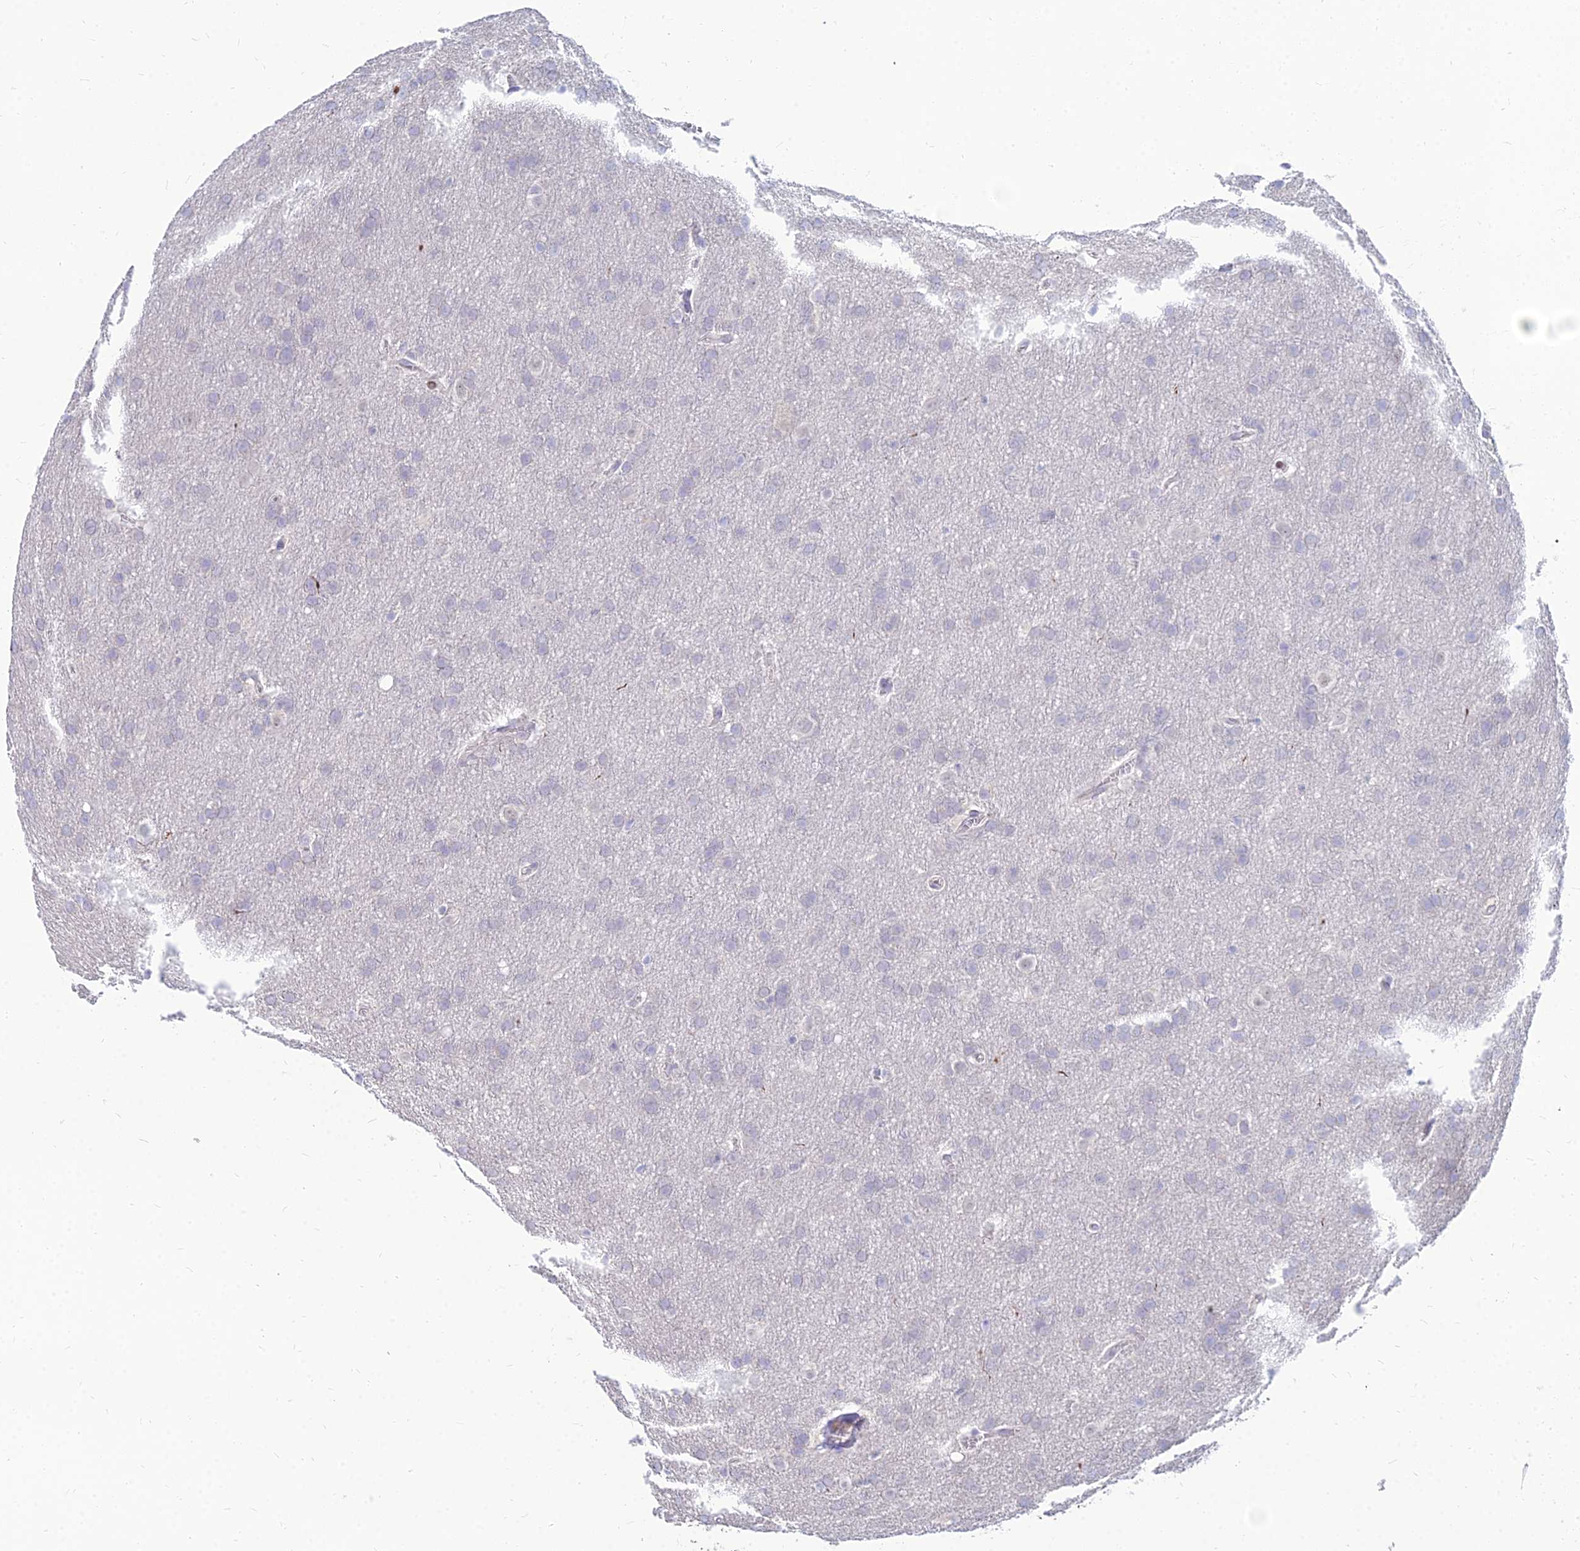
{"staining": {"intensity": "negative", "quantity": "none", "location": "none"}, "tissue": "glioma", "cell_type": "Tumor cells", "image_type": "cancer", "snomed": [{"axis": "morphology", "description": "Glioma, malignant, Low grade"}, {"axis": "topography", "description": "Brain"}], "caption": "Immunohistochemistry (IHC) of human malignant low-grade glioma demonstrates no expression in tumor cells.", "gene": "GOLGA6D", "patient": {"sex": "female", "age": 32}}